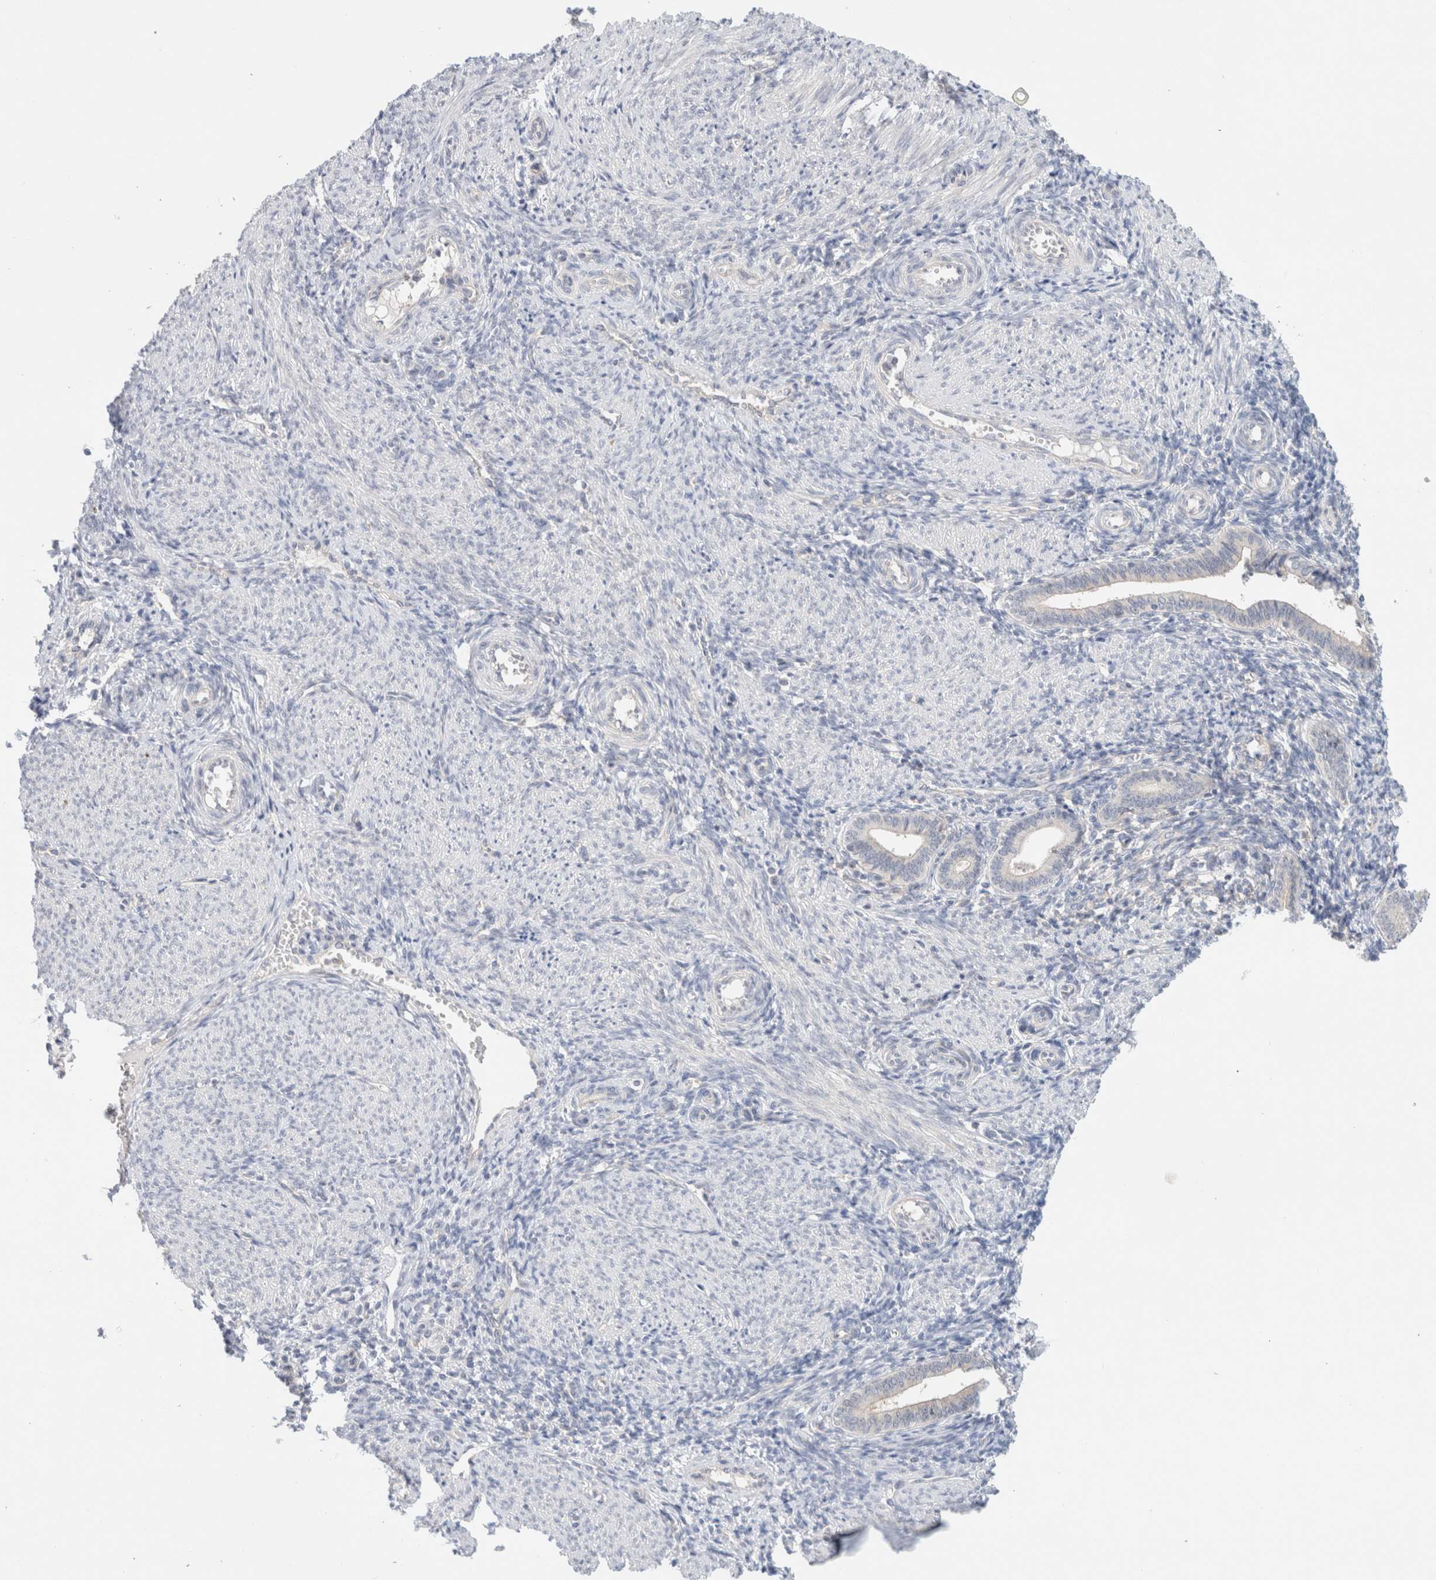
{"staining": {"intensity": "negative", "quantity": "none", "location": "none"}, "tissue": "endometrium", "cell_type": "Cells in endometrial stroma", "image_type": "normal", "snomed": [{"axis": "morphology", "description": "Normal tissue, NOS"}, {"axis": "topography", "description": "Uterus"}, {"axis": "topography", "description": "Endometrium"}], "caption": "Endometrium stained for a protein using immunohistochemistry (IHC) exhibits no positivity cells in endometrial stroma.", "gene": "SDR16C5", "patient": {"sex": "female", "age": 33}}